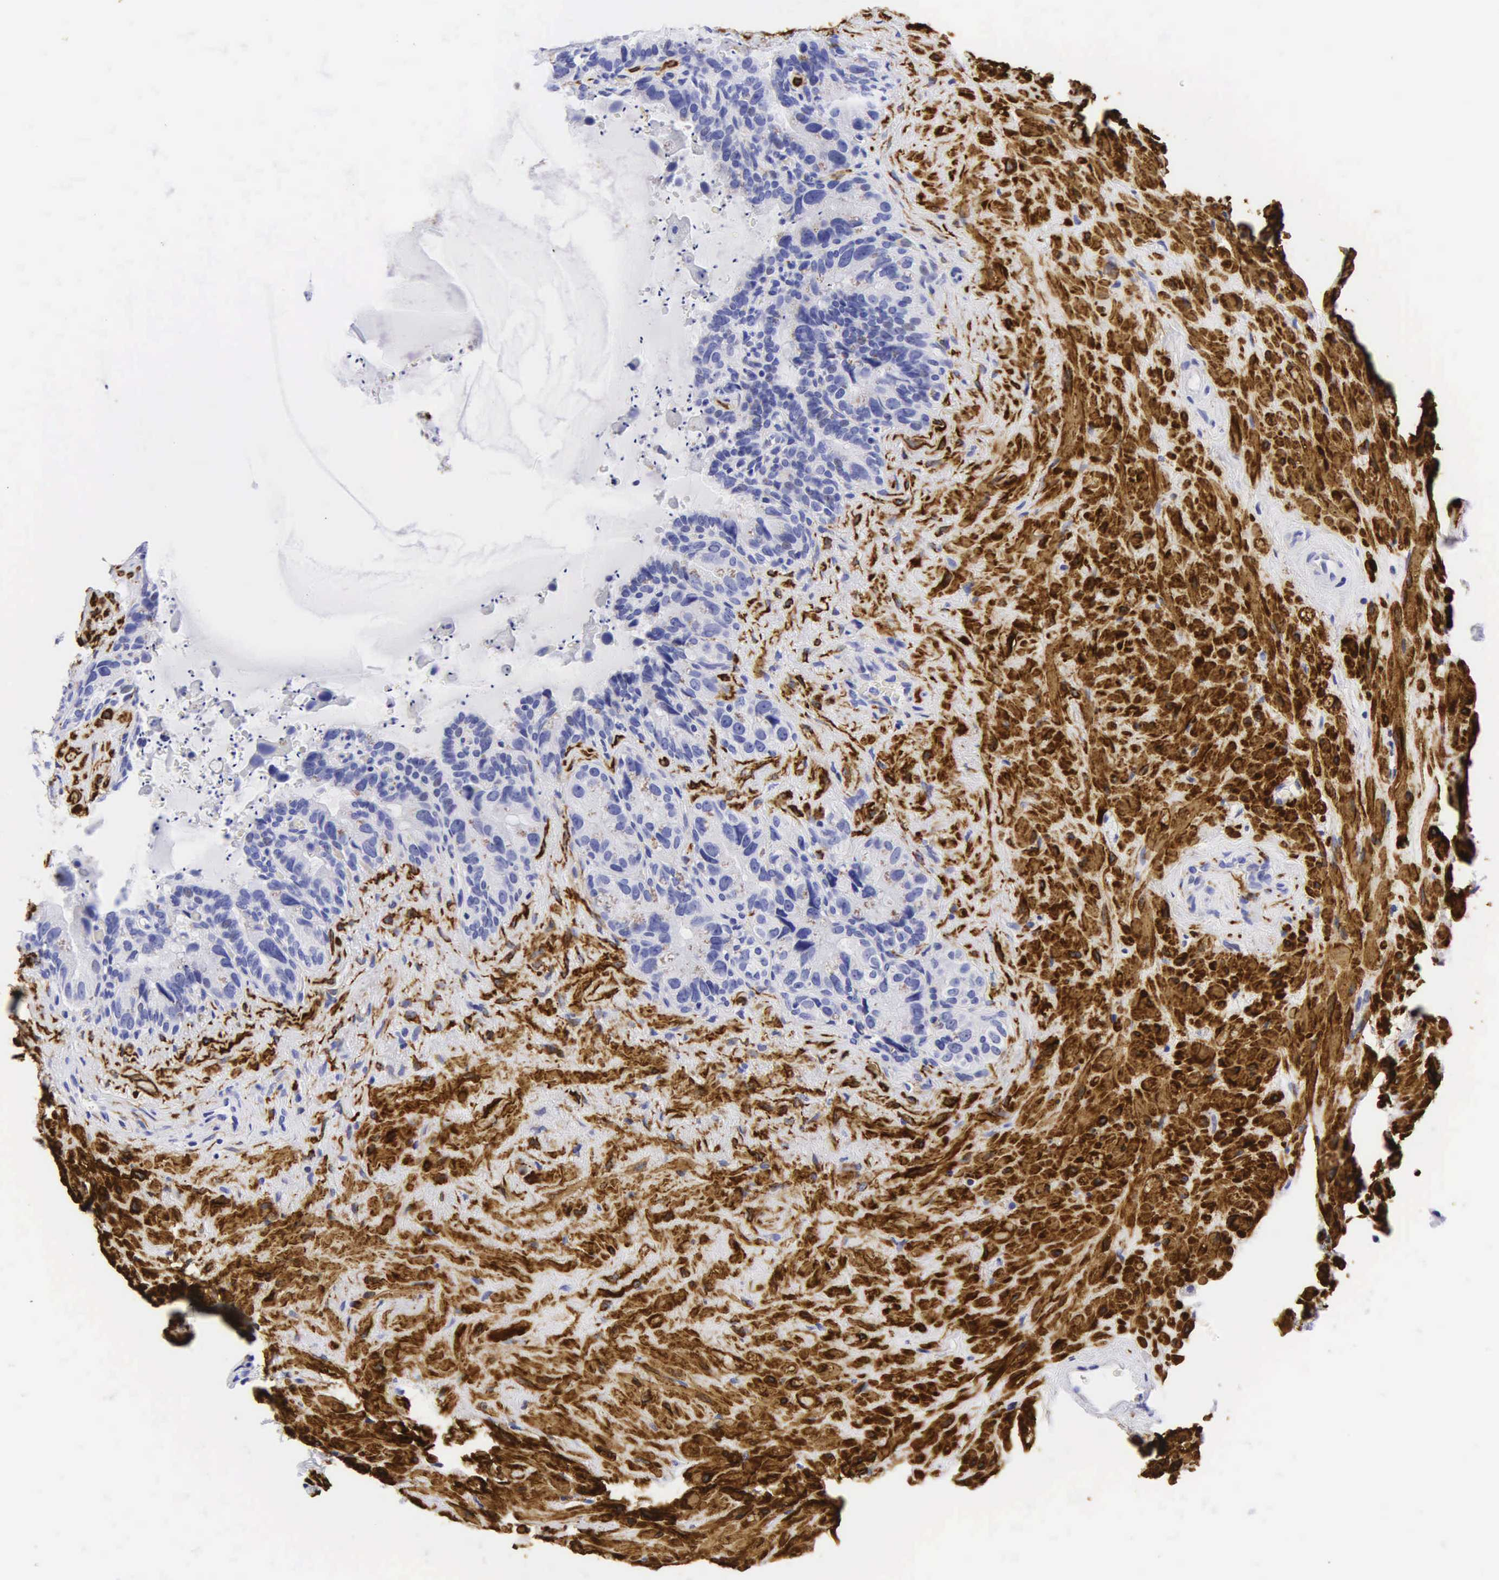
{"staining": {"intensity": "negative", "quantity": "none", "location": "none"}, "tissue": "seminal vesicle", "cell_type": "Glandular cells", "image_type": "normal", "snomed": [{"axis": "morphology", "description": "Normal tissue, NOS"}, {"axis": "topography", "description": "Seminal veicle"}], "caption": "Immunohistochemical staining of benign seminal vesicle shows no significant staining in glandular cells. (Immunohistochemistry (ihc), brightfield microscopy, high magnification).", "gene": "DES", "patient": {"sex": "male", "age": 63}}